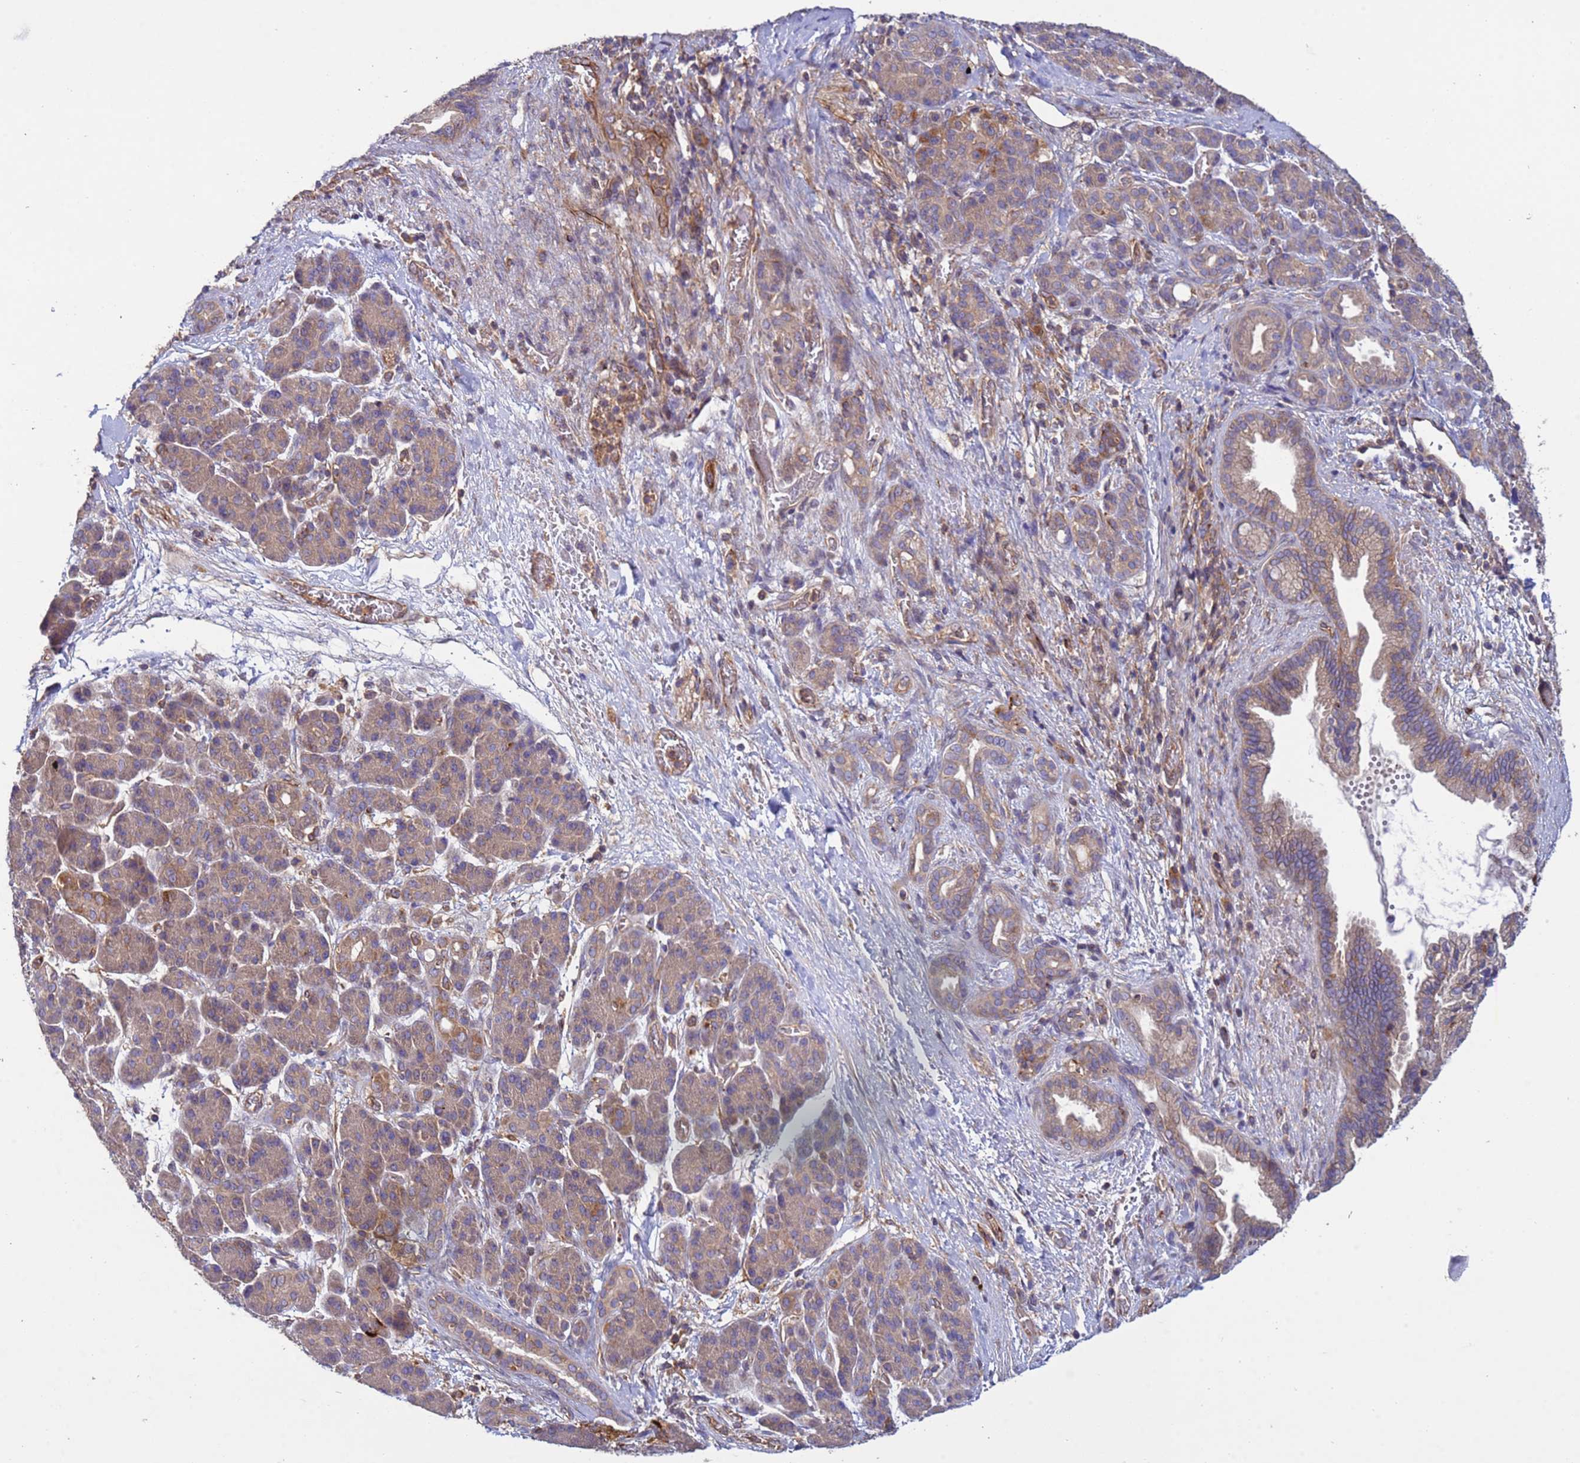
{"staining": {"intensity": "weak", "quantity": "25%-75%", "location": "cytoplasmic/membranous"}, "tissue": "pancreatic cancer", "cell_type": "Tumor cells", "image_type": "cancer", "snomed": [{"axis": "morphology", "description": "Adenocarcinoma, NOS"}, {"axis": "topography", "description": "Pancreas"}], "caption": "The immunohistochemical stain highlights weak cytoplasmic/membranous staining in tumor cells of pancreatic cancer tissue.", "gene": "RAB10", "patient": {"sex": "male", "age": 59}}